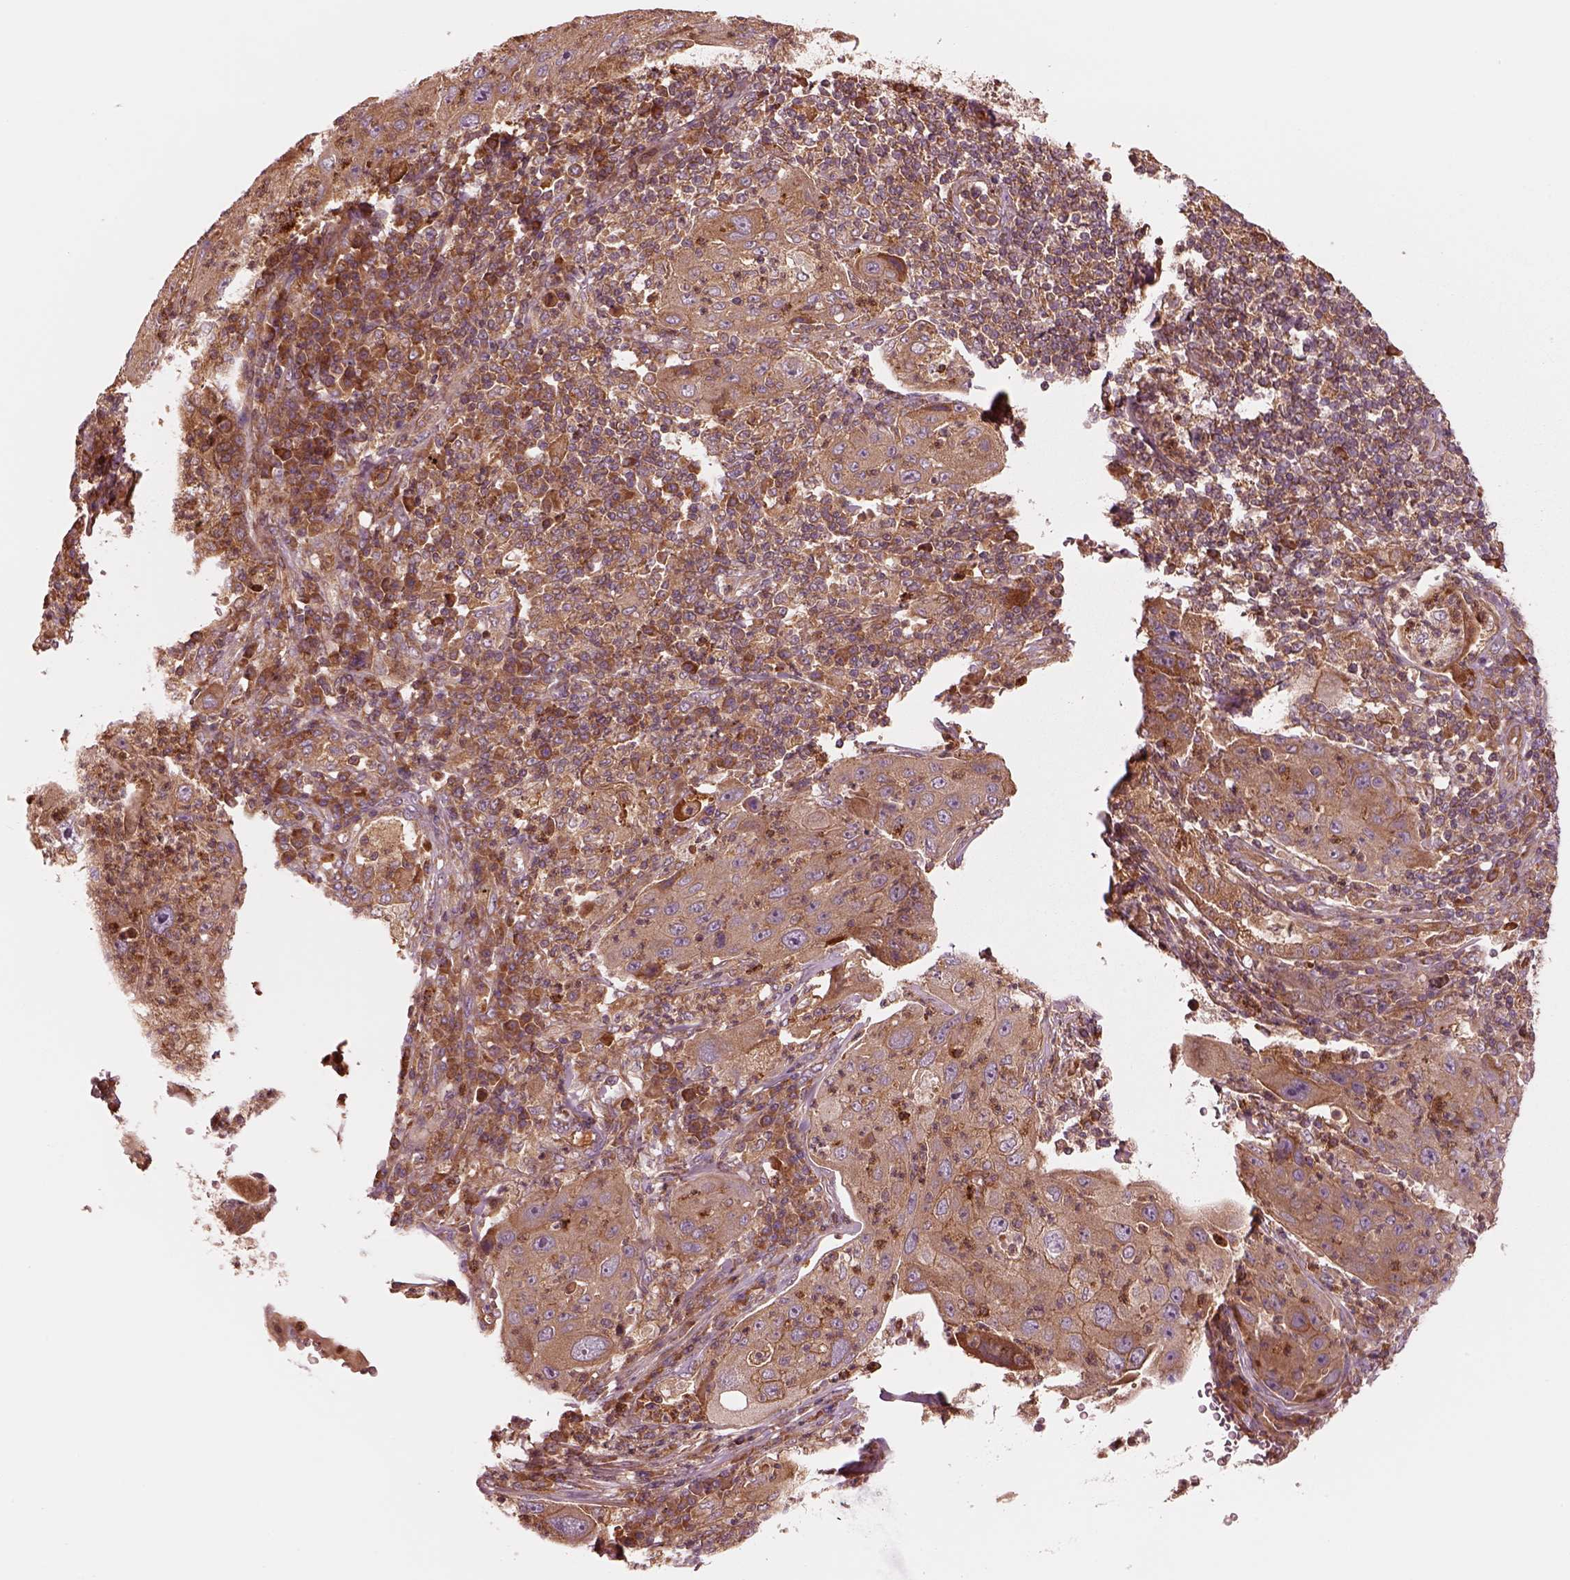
{"staining": {"intensity": "moderate", "quantity": "<25%", "location": "cytoplasmic/membranous"}, "tissue": "lung cancer", "cell_type": "Tumor cells", "image_type": "cancer", "snomed": [{"axis": "morphology", "description": "Squamous cell carcinoma, NOS"}, {"axis": "topography", "description": "Lung"}], "caption": "Lung cancer (squamous cell carcinoma) stained for a protein demonstrates moderate cytoplasmic/membranous positivity in tumor cells. Using DAB (3,3'-diaminobenzidine) (brown) and hematoxylin (blue) stains, captured at high magnification using brightfield microscopy.", "gene": "ASCC2", "patient": {"sex": "female", "age": 59}}